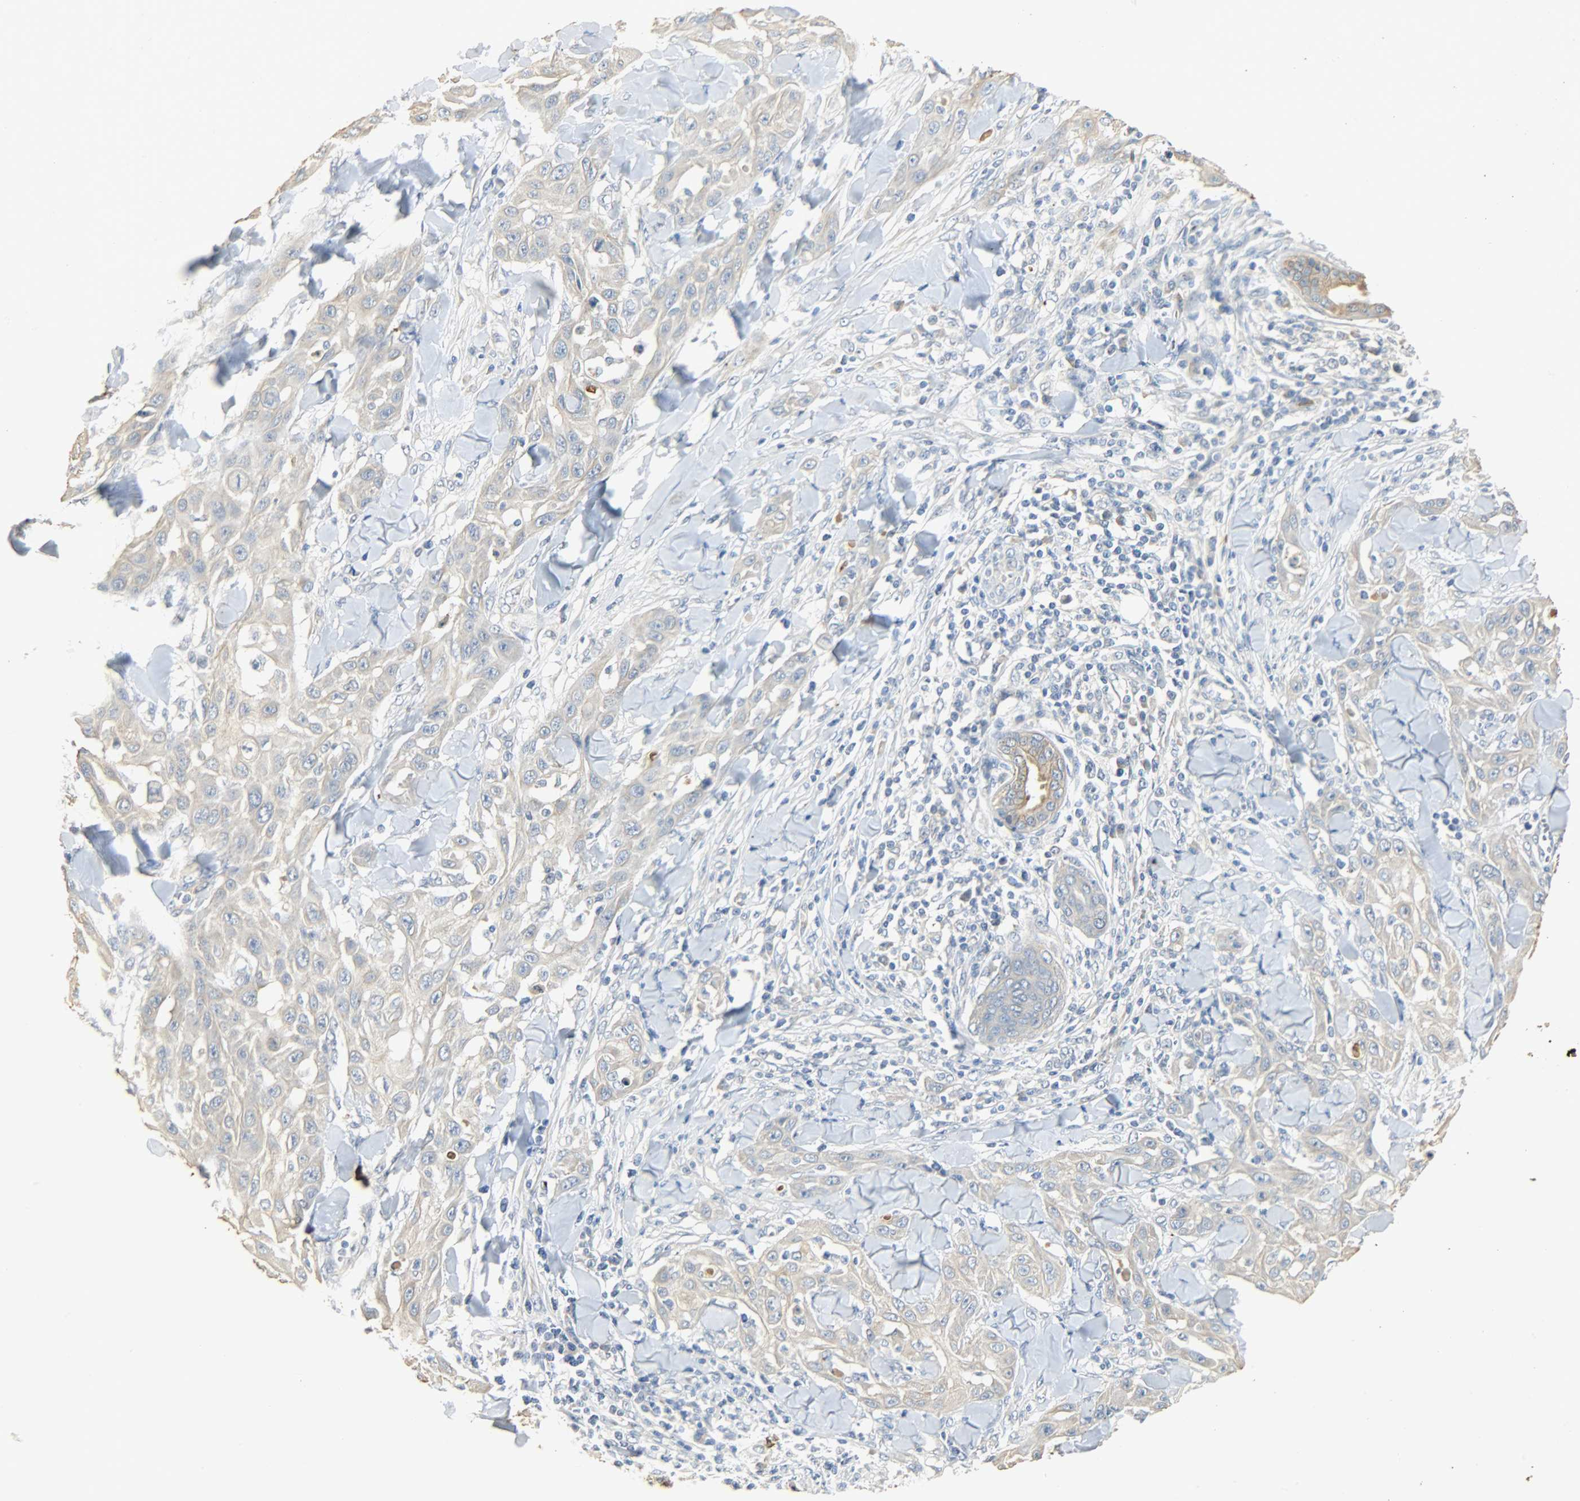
{"staining": {"intensity": "weak", "quantity": ">75%", "location": "cytoplasmic/membranous"}, "tissue": "skin cancer", "cell_type": "Tumor cells", "image_type": "cancer", "snomed": [{"axis": "morphology", "description": "Squamous cell carcinoma, NOS"}, {"axis": "topography", "description": "Skin"}], "caption": "A low amount of weak cytoplasmic/membranous expression is present in approximately >75% of tumor cells in skin squamous cell carcinoma tissue.", "gene": "USP13", "patient": {"sex": "male", "age": 24}}